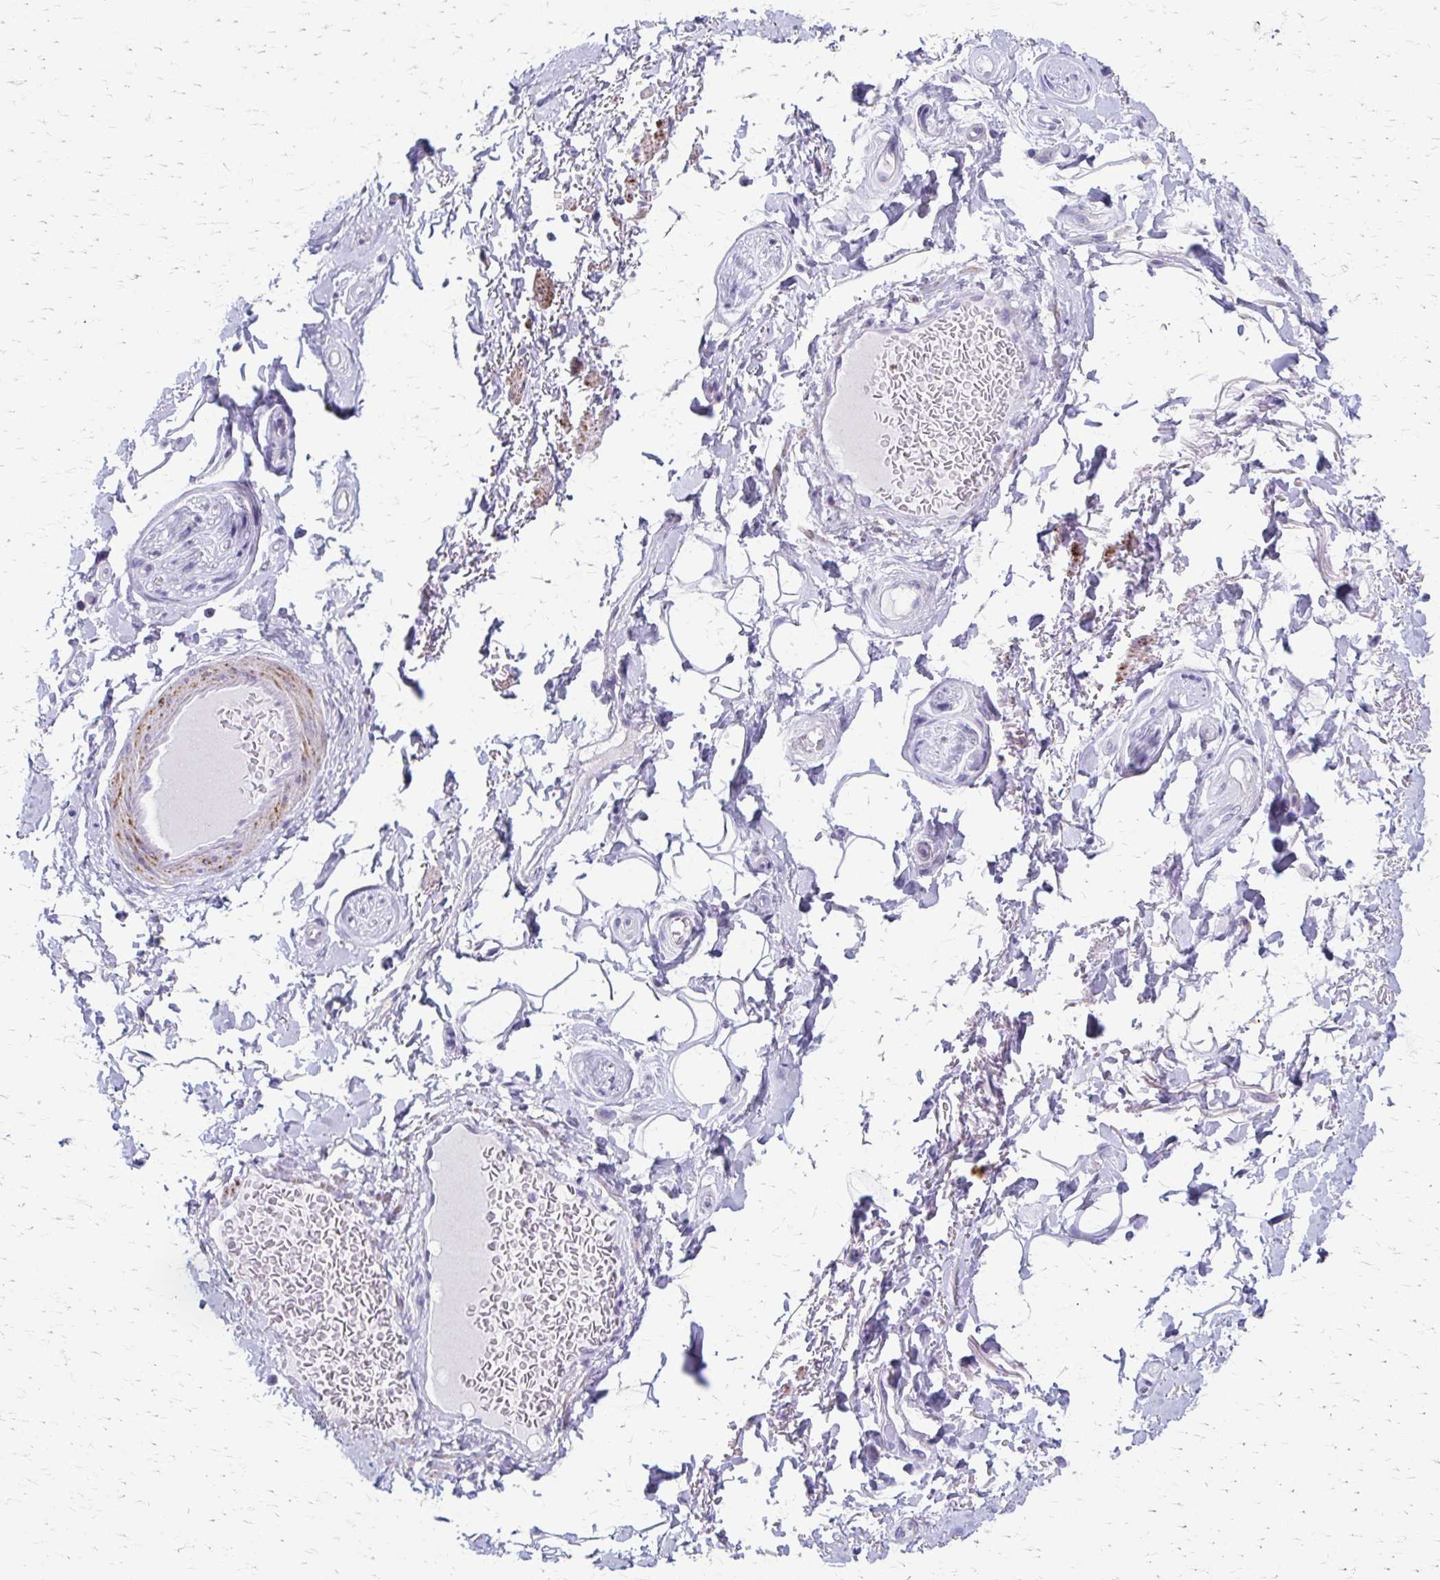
{"staining": {"intensity": "negative", "quantity": "none", "location": "none"}, "tissue": "adipose tissue", "cell_type": "Adipocytes", "image_type": "normal", "snomed": [{"axis": "morphology", "description": "Normal tissue, NOS"}, {"axis": "topography", "description": "Peripheral nerve tissue"}], "caption": "DAB immunohistochemical staining of benign human adipose tissue demonstrates no significant positivity in adipocytes.", "gene": "ZSCAN5B", "patient": {"sex": "male", "age": 51}}